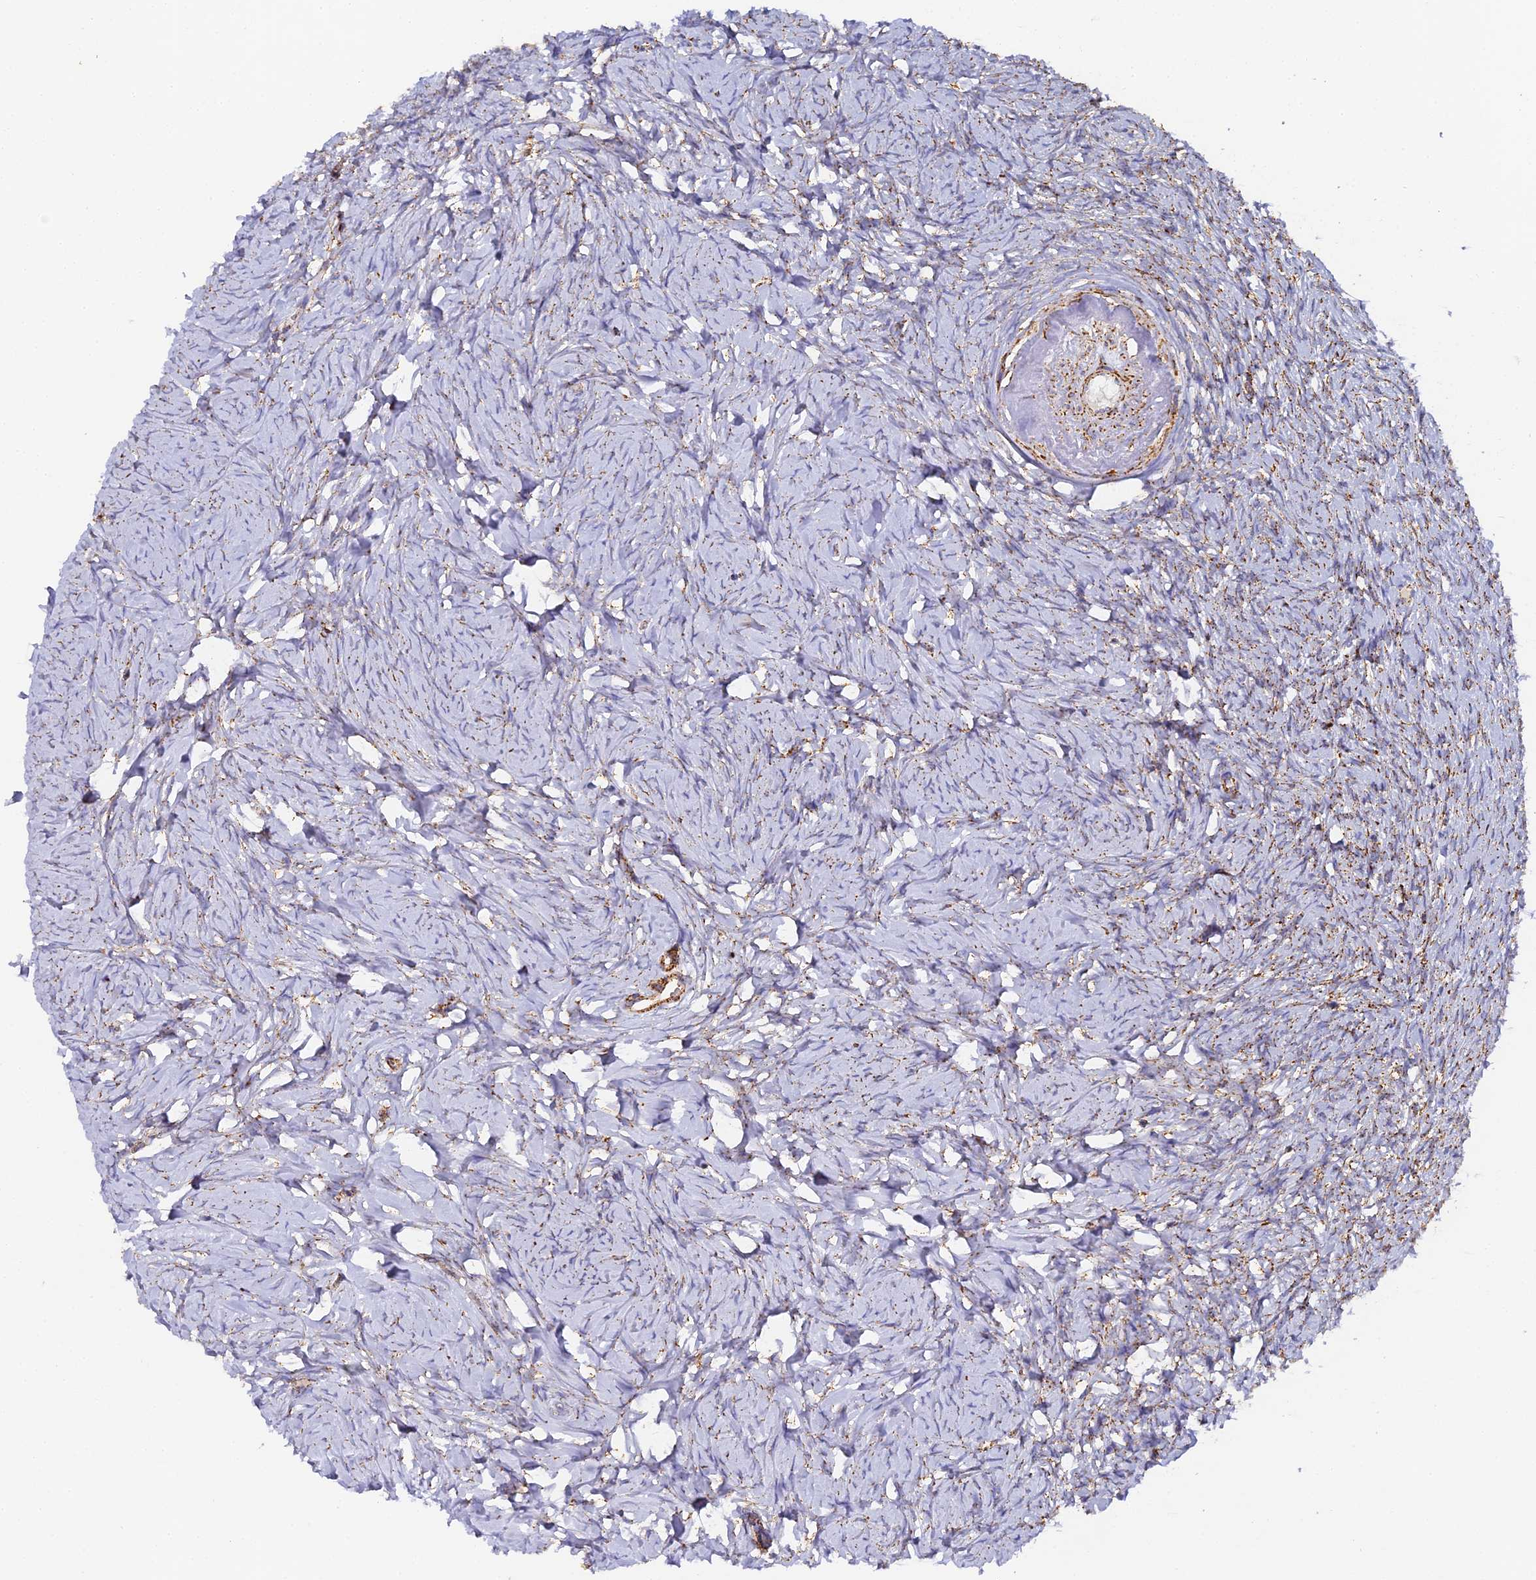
{"staining": {"intensity": "negative", "quantity": "none", "location": "none"}, "tissue": "ovary", "cell_type": "Ovarian stroma cells", "image_type": "normal", "snomed": [{"axis": "morphology", "description": "Normal tissue, NOS"}, {"axis": "topography", "description": "Ovary"}], "caption": "This is a micrograph of immunohistochemistry staining of unremarkable ovary, which shows no staining in ovarian stroma cells. Brightfield microscopy of immunohistochemistry stained with DAB (brown) and hematoxylin (blue), captured at high magnification.", "gene": "DONSON", "patient": {"sex": "female", "age": 51}}